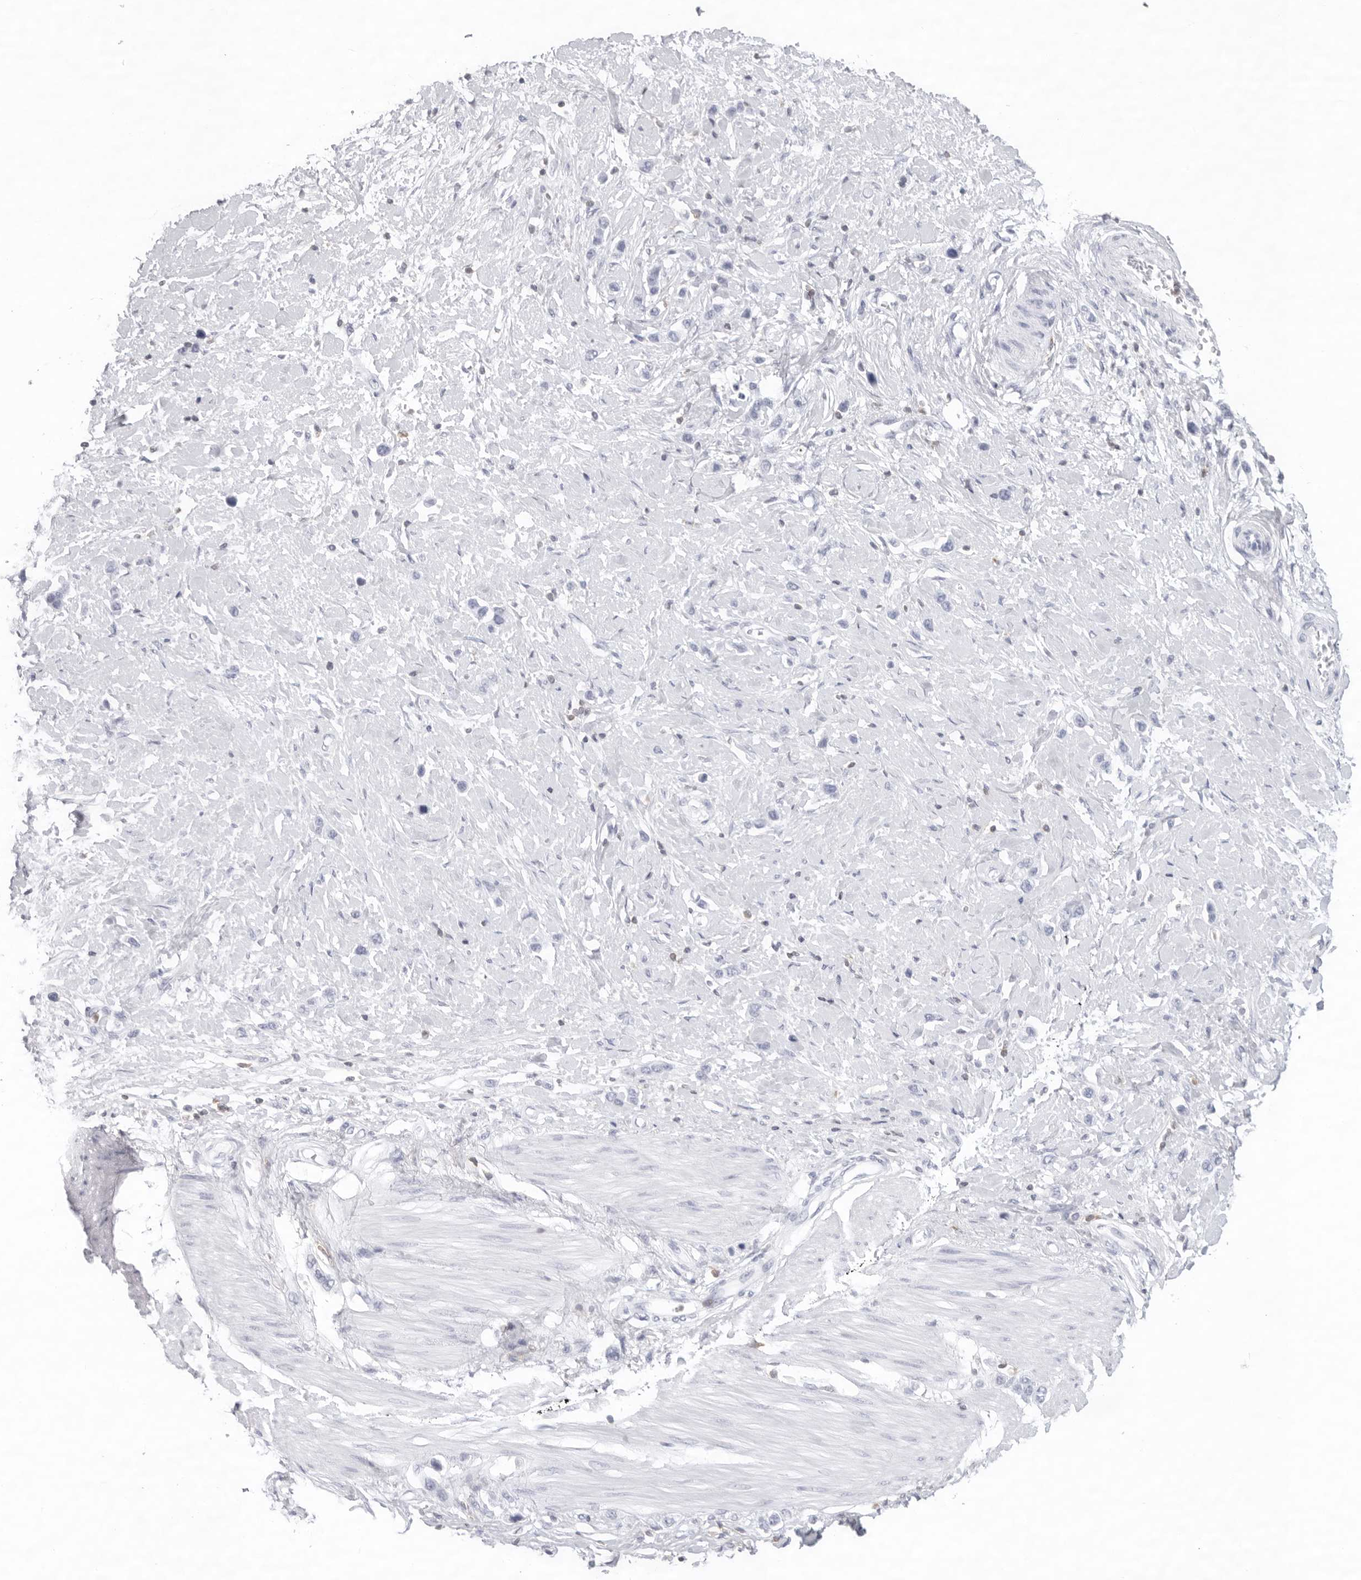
{"staining": {"intensity": "negative", "quantity": "none", "location": "none"}, "tissue": "stomach cancer", "cell_type": "Tumor cells", "image_type": "cancer", "snomed": [{"axis": "morphology", "description": "Adenocarcinoma, NOS"}, {"axis": "topography", "description": "Stomach"}], "caption": "Image shows no significant protein positivity in tumor cells of stomach cancer. The staining was performed using DAB to visualize the protein expression in brown, while the nuclei were stained in blue with hematoxylin (Magnification: 20x).", "gene": "FMNL1", "patient": {"sex": "female", "age": 65}}